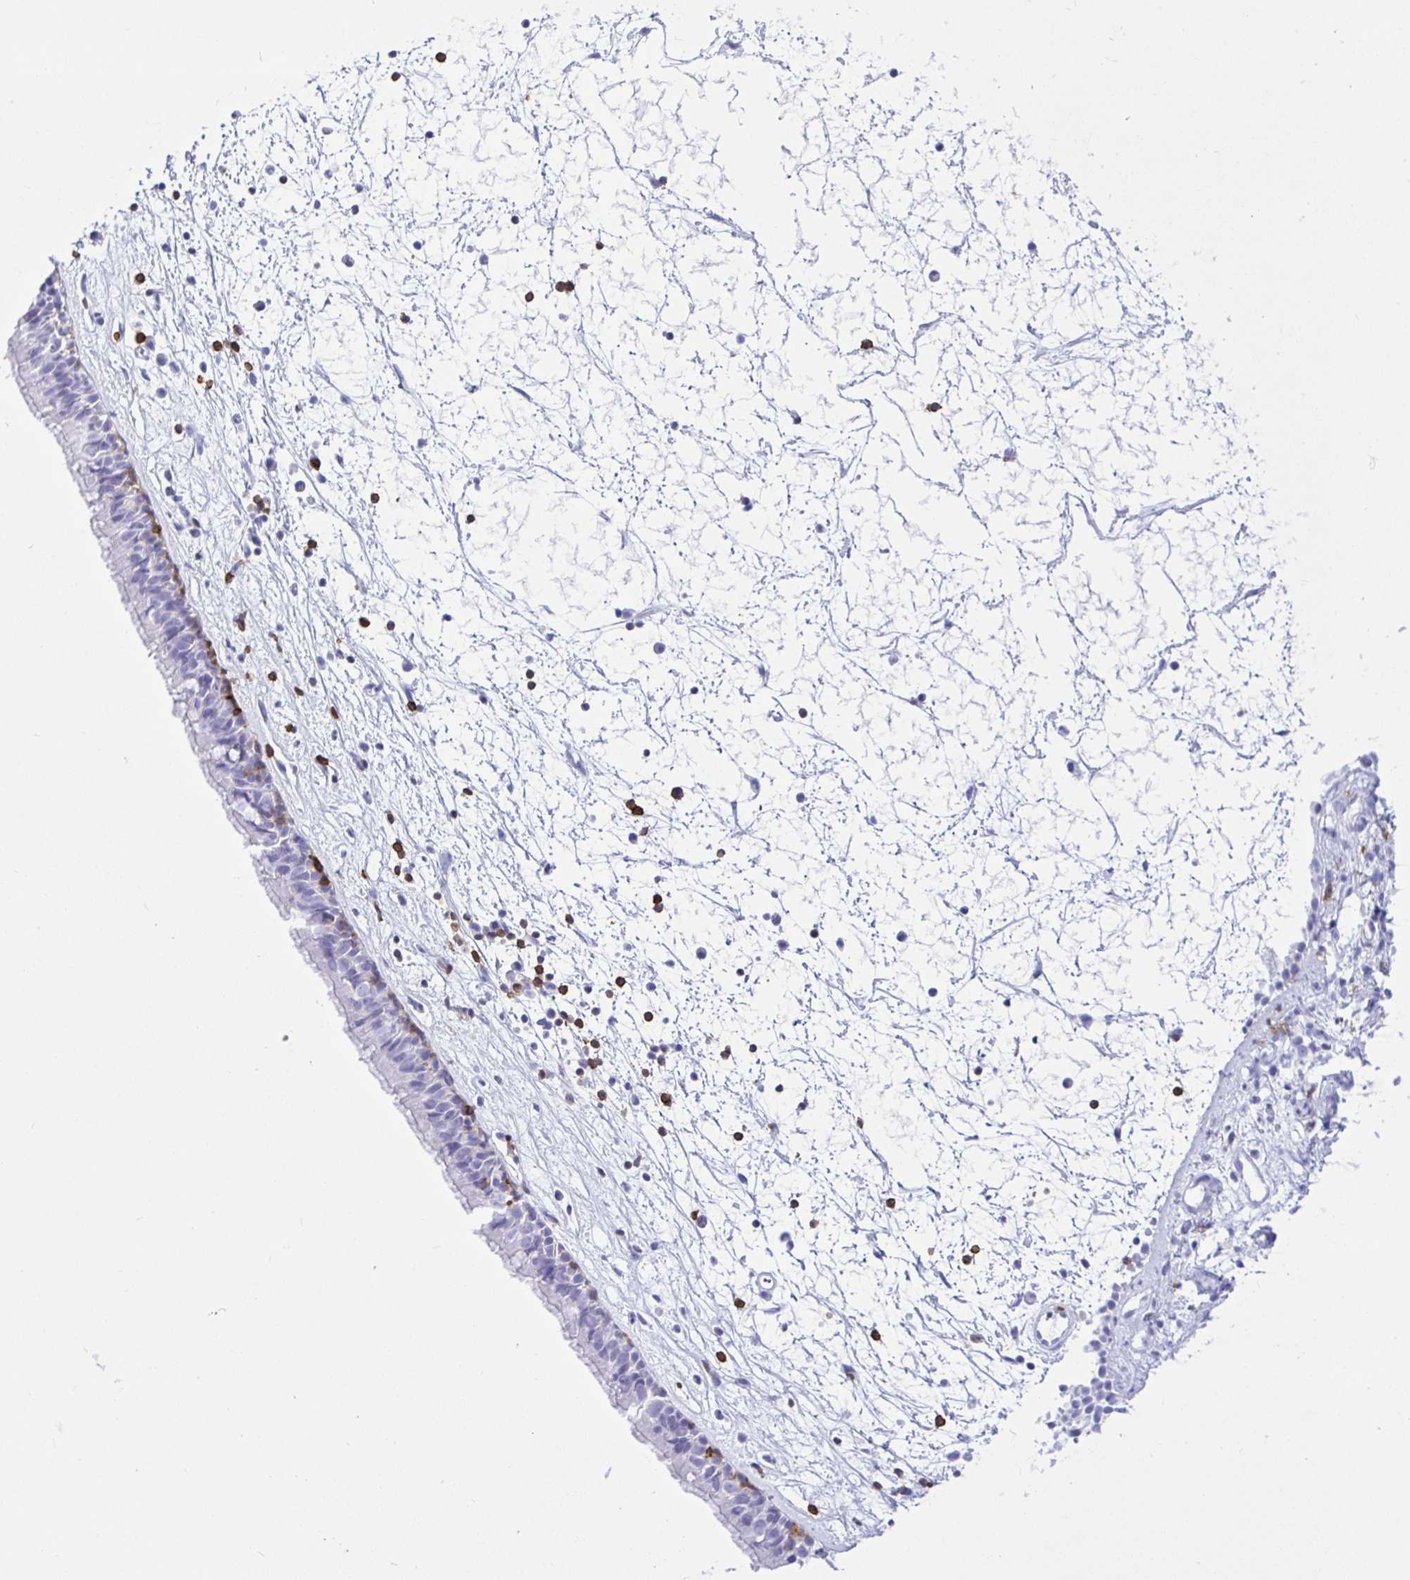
{"staining": {"intensity": "negative", "quantity": "none", "location": "none"}, "tissue": "nasopharynx", "cell_type": "Respiratory epithelial cells", "image_type": "normal", "snomed": [{"axis": "morphology", "description": "Normal tissue, NOS"}, {"axis": "topography", "description": "Nasopharynx"}], "caption": "Human nasopharynx stained for a protein using IHC demonstrates no staining in respiratory epithelial cells.", "gene": "CD5", "patient": {"sex": "male", "age": 24}}